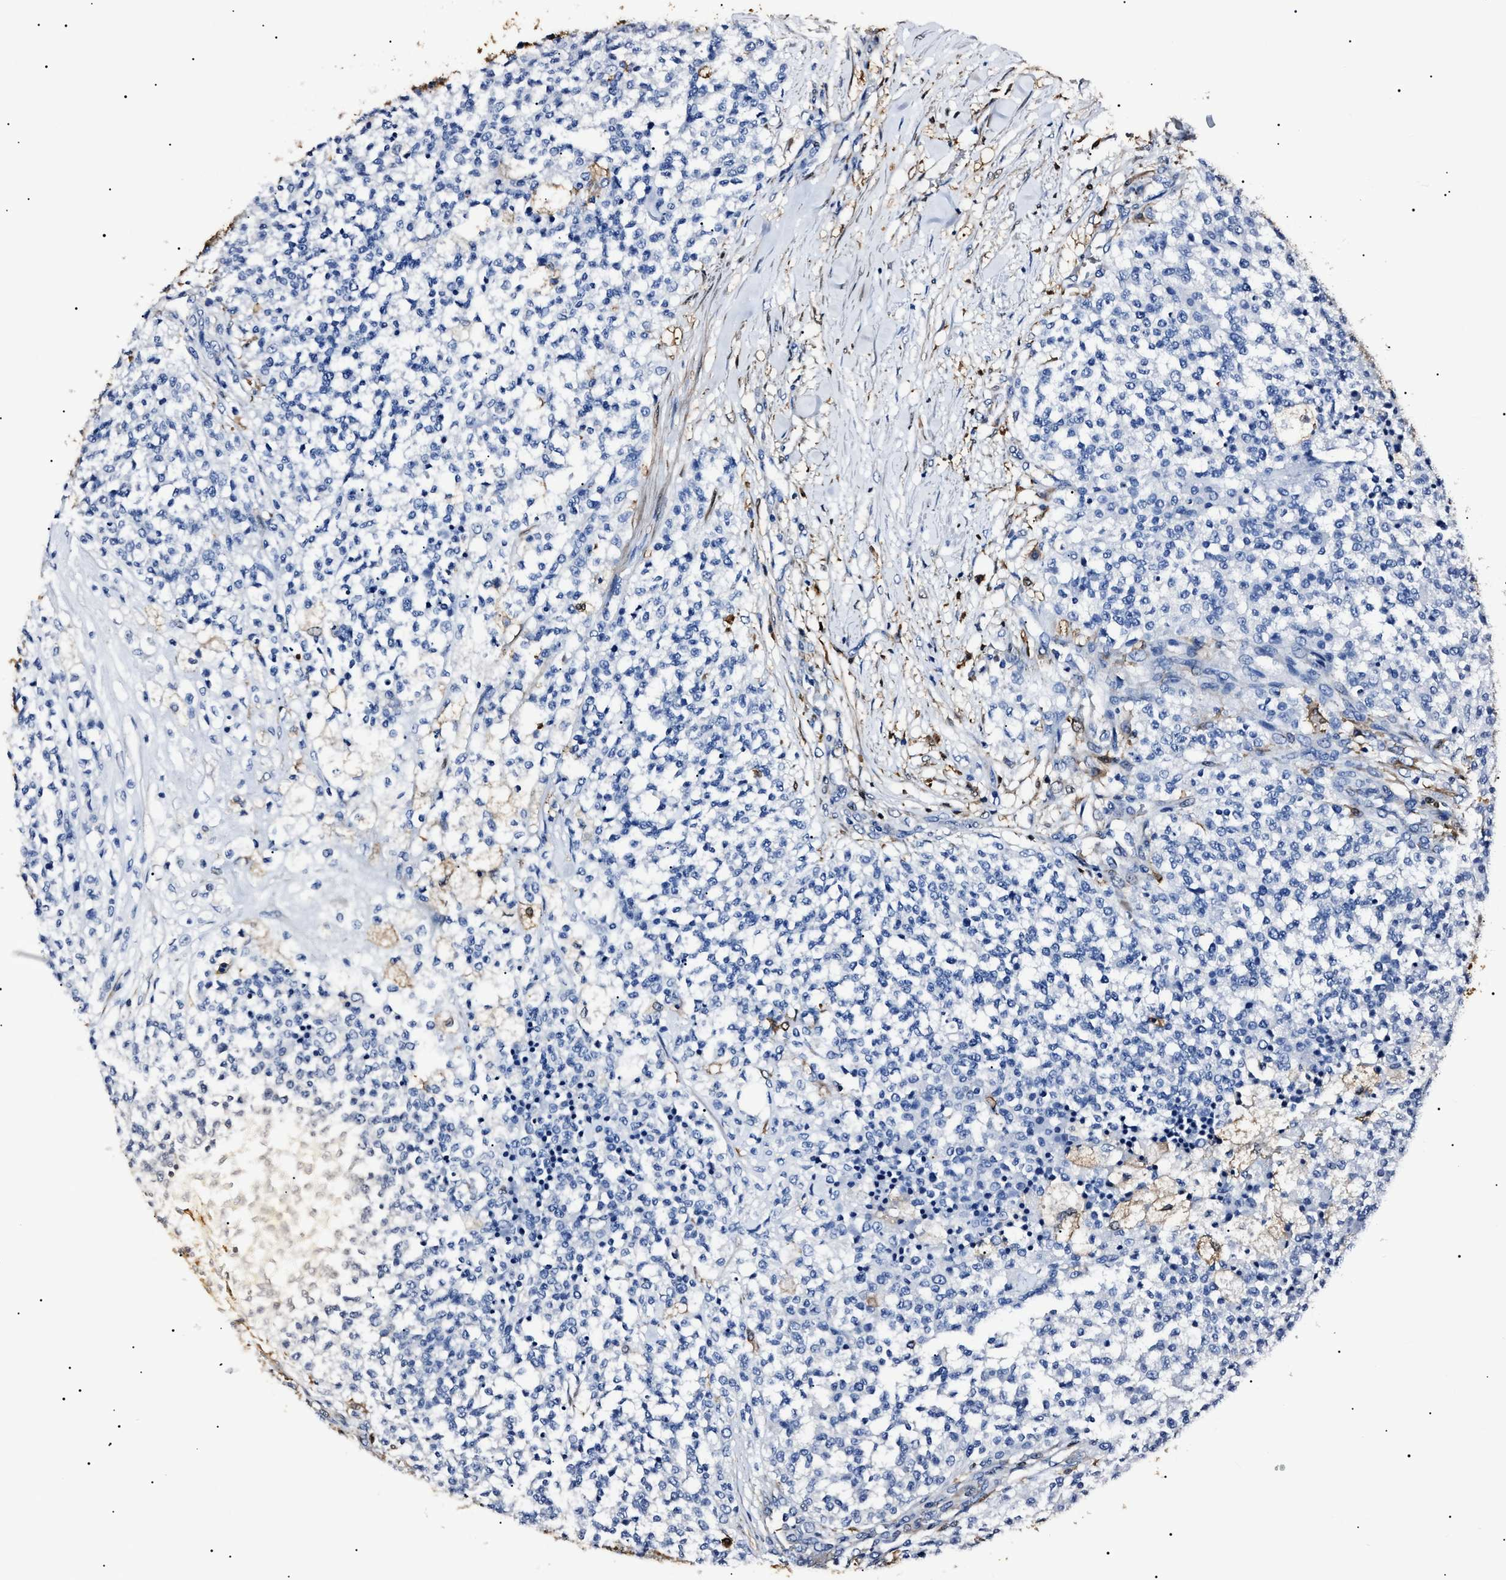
{"staining": {"intensity": "negative", "quantity": "none", "location": "none"}, "tissue": "testis cancer", "cell_type": "Tumor cells", "image_type": "cancer", "snomed": [{"axis": "morphology", "description": "Seminoma, NOS"}, {"axis": "topography", "description": "Testis"}], "caption": "Immunohistochemistry photomicrograph of neoplastic tissue: human seminoma (testis) stained with DAB (3,3'-diaminobenzidine) demonstrates no significant protein staining in tumor cells. Nuclei are stained in blue.", "gene": "ALDH1A1", "patient": {"sex": "male", "age": 59}}